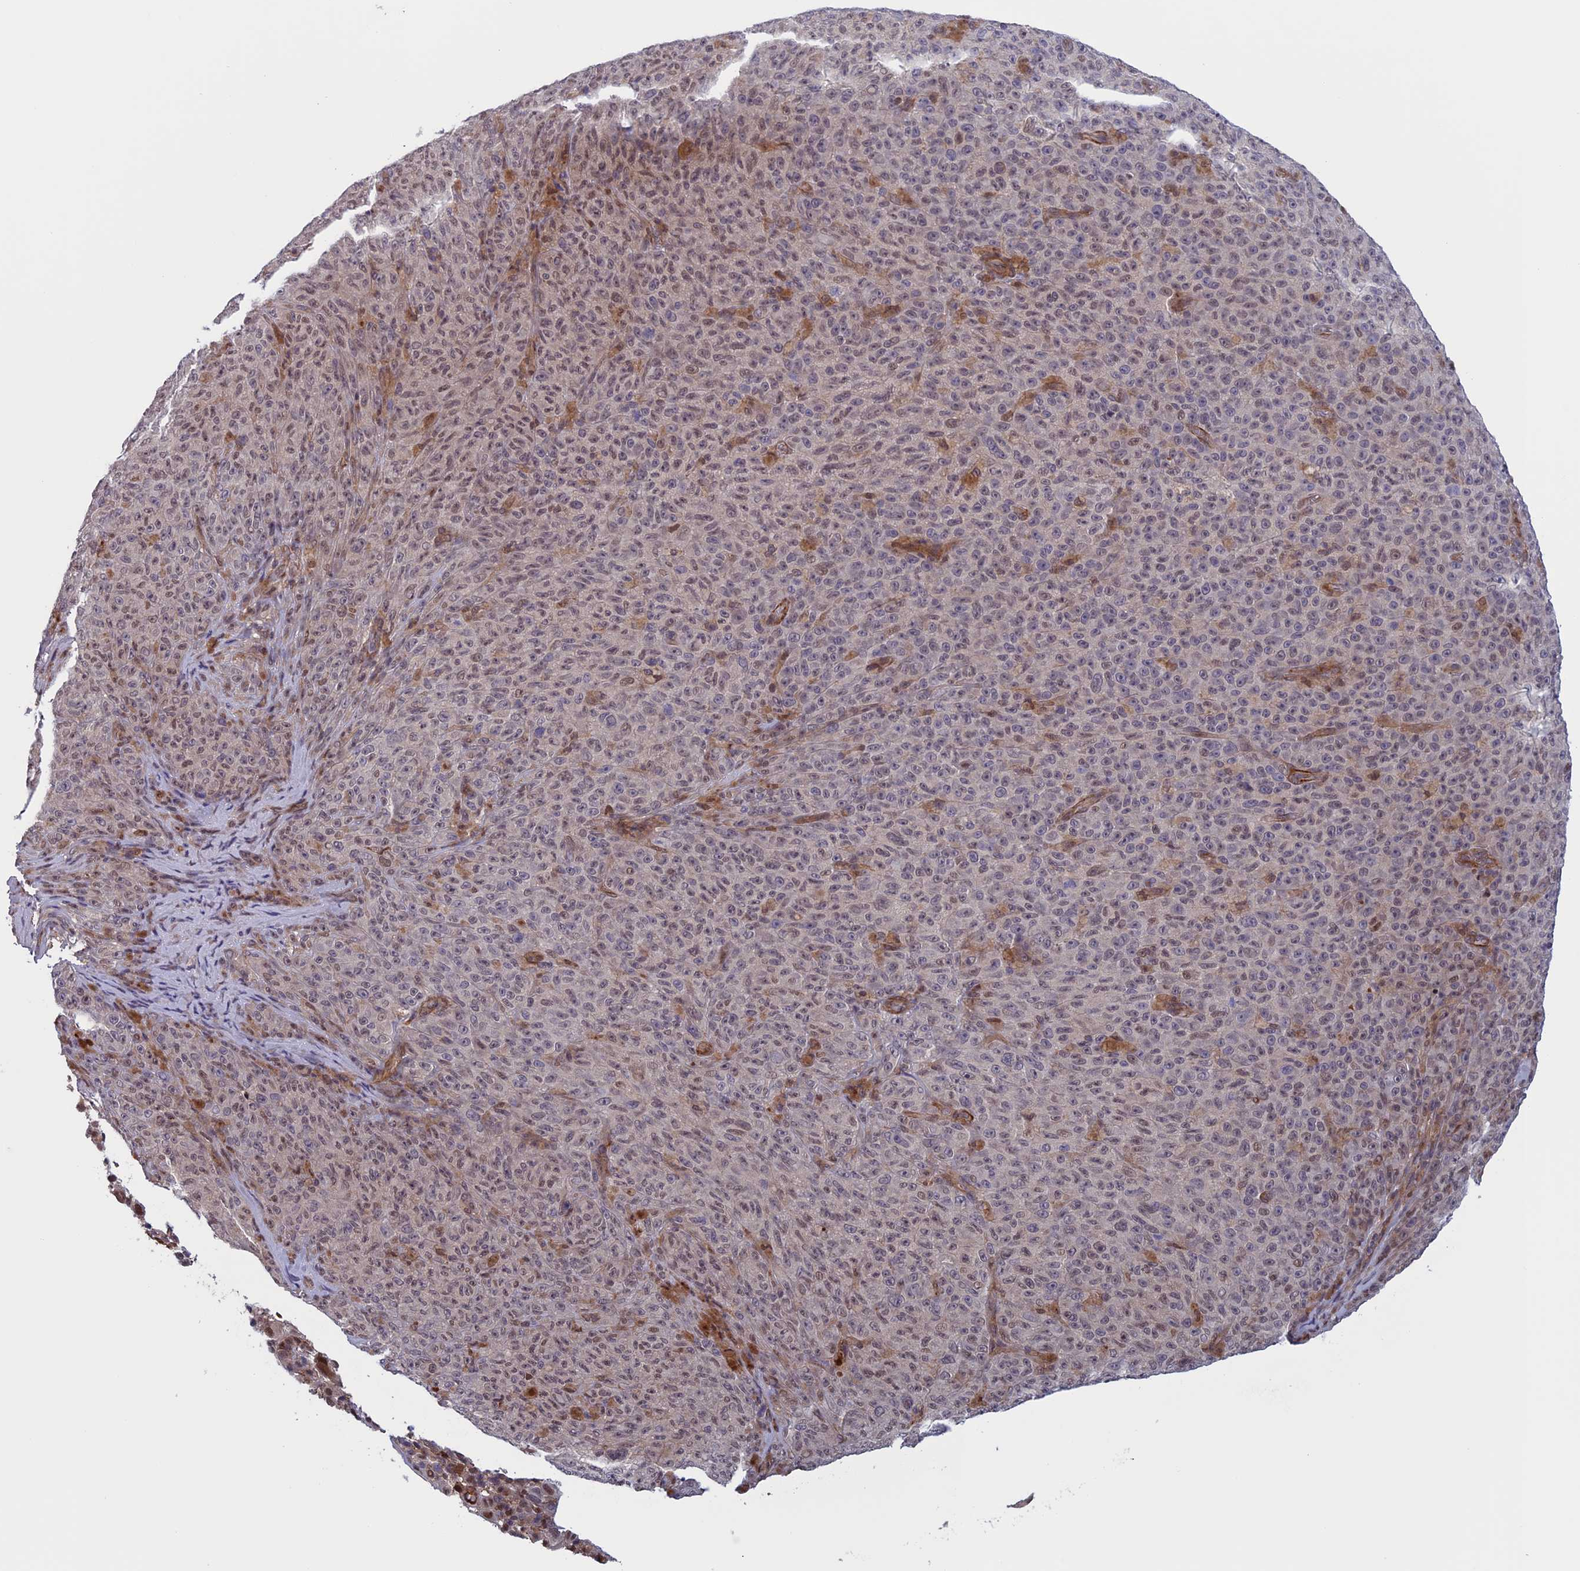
{"staining": {"intensity": "weak", "quantity": "<25%", "location": "nuclear"}, "tissue": "melanoma", "cell_type": "Tumor cells", "image_type": "cancer", "snomed": [{"axis": "morphology", "description": "Malignant melanoma, NOS"}, {"axis": "topography", "description": "Skin"}], "caption": "The immunohistochemistry (IHC) image has no significant expression in tumor cells of melanoma tissue.", "gene": "FADS1", "patient": {"sex": "female", "age": 82}}